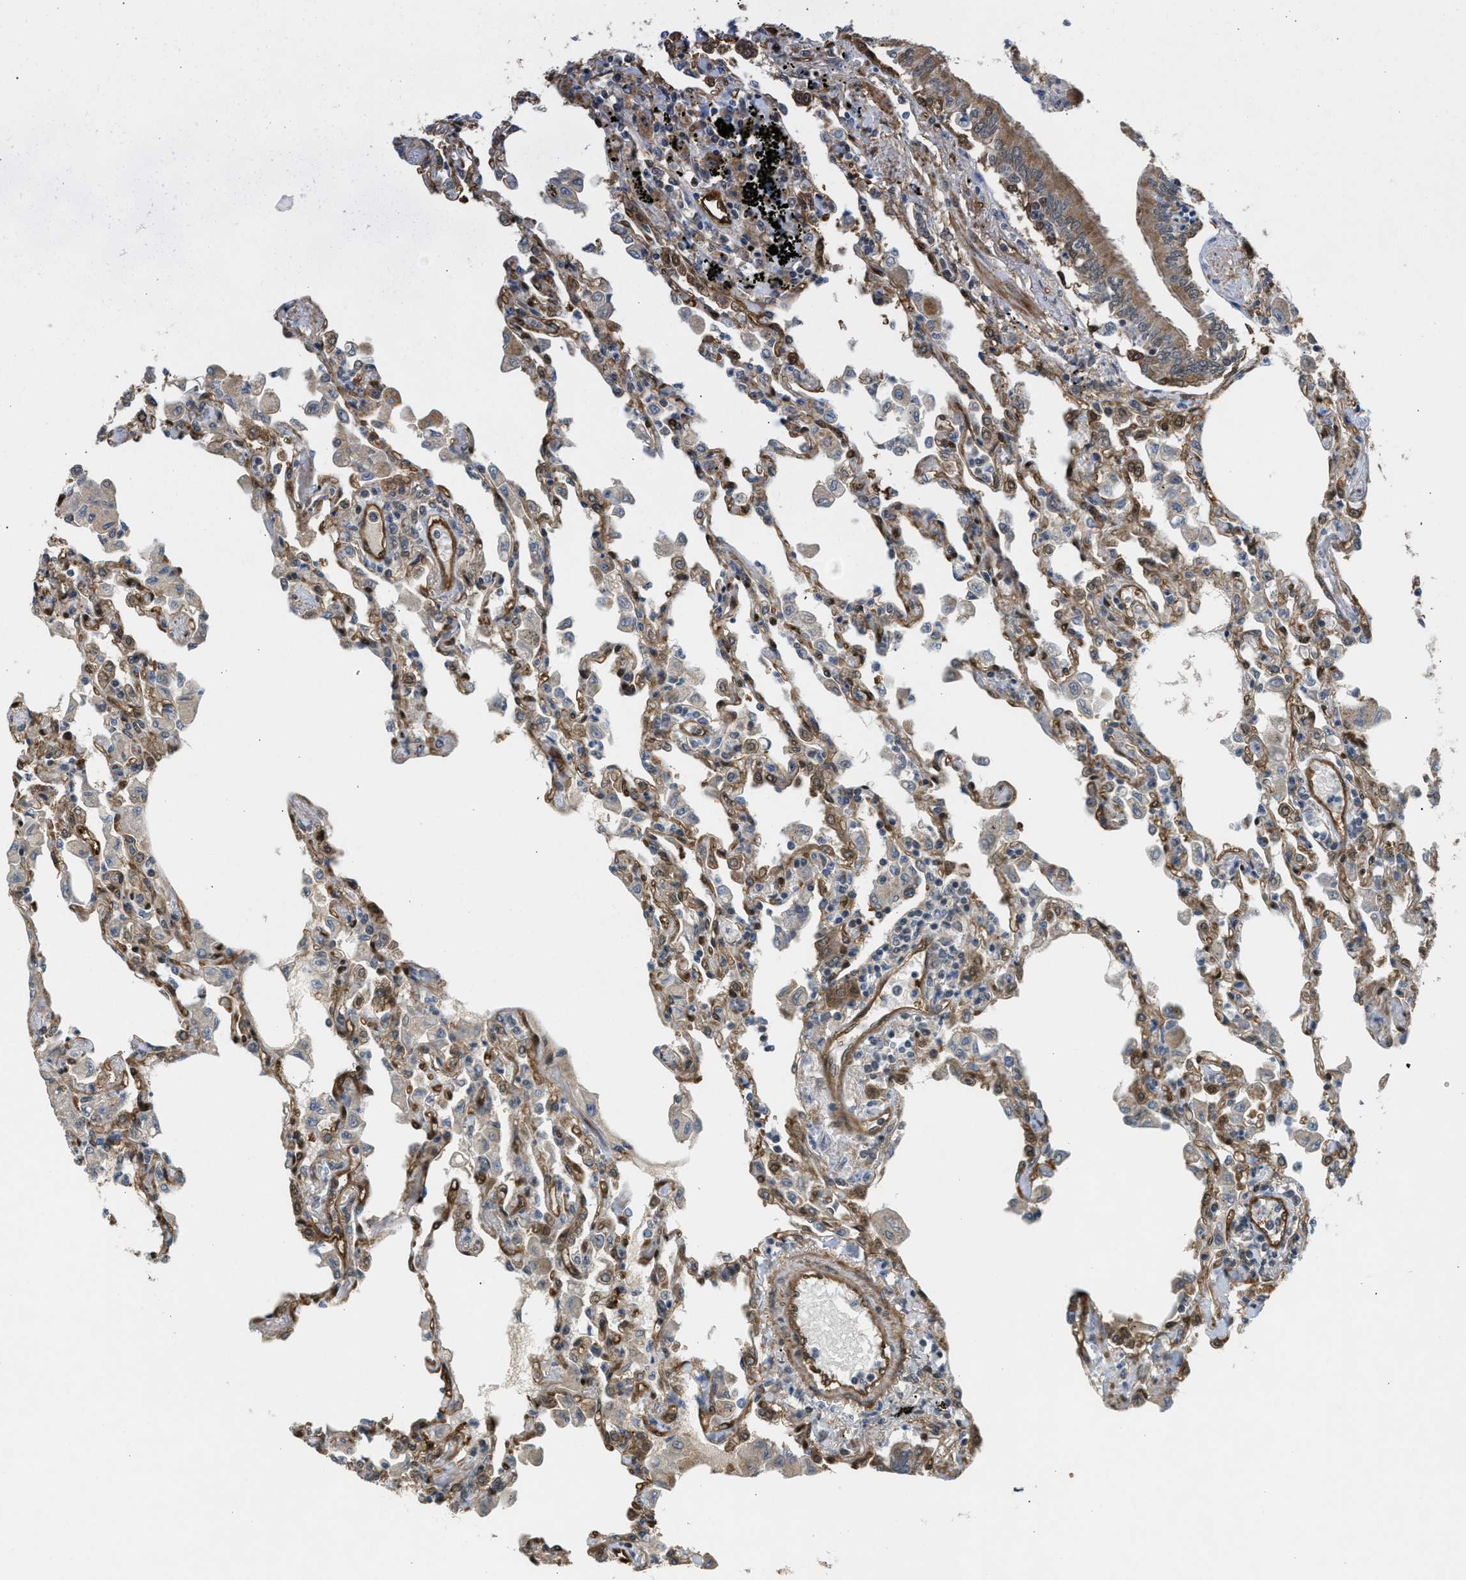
{"staining": {"intensity": "moderate", "quantity": ">75%", "location": "cytoplasmic/membranous"}, "tissue": "lung", "cell_type": "Alveolar cells", "image_type": "normal", "snomed": [{"axis": "morphology", "description": "Normal tissue, NOS"}, {"axis": "topography", "description": "Bronchus"}, {"axis": "topography", "description": "Lung"}], "caption": "Moderate cytoplasmic/membranous protein expression is seen in approximately >75% of alveolar cells in lung.", "gene": "BAG3", "patient": {"sex": "female", "age": 49}}